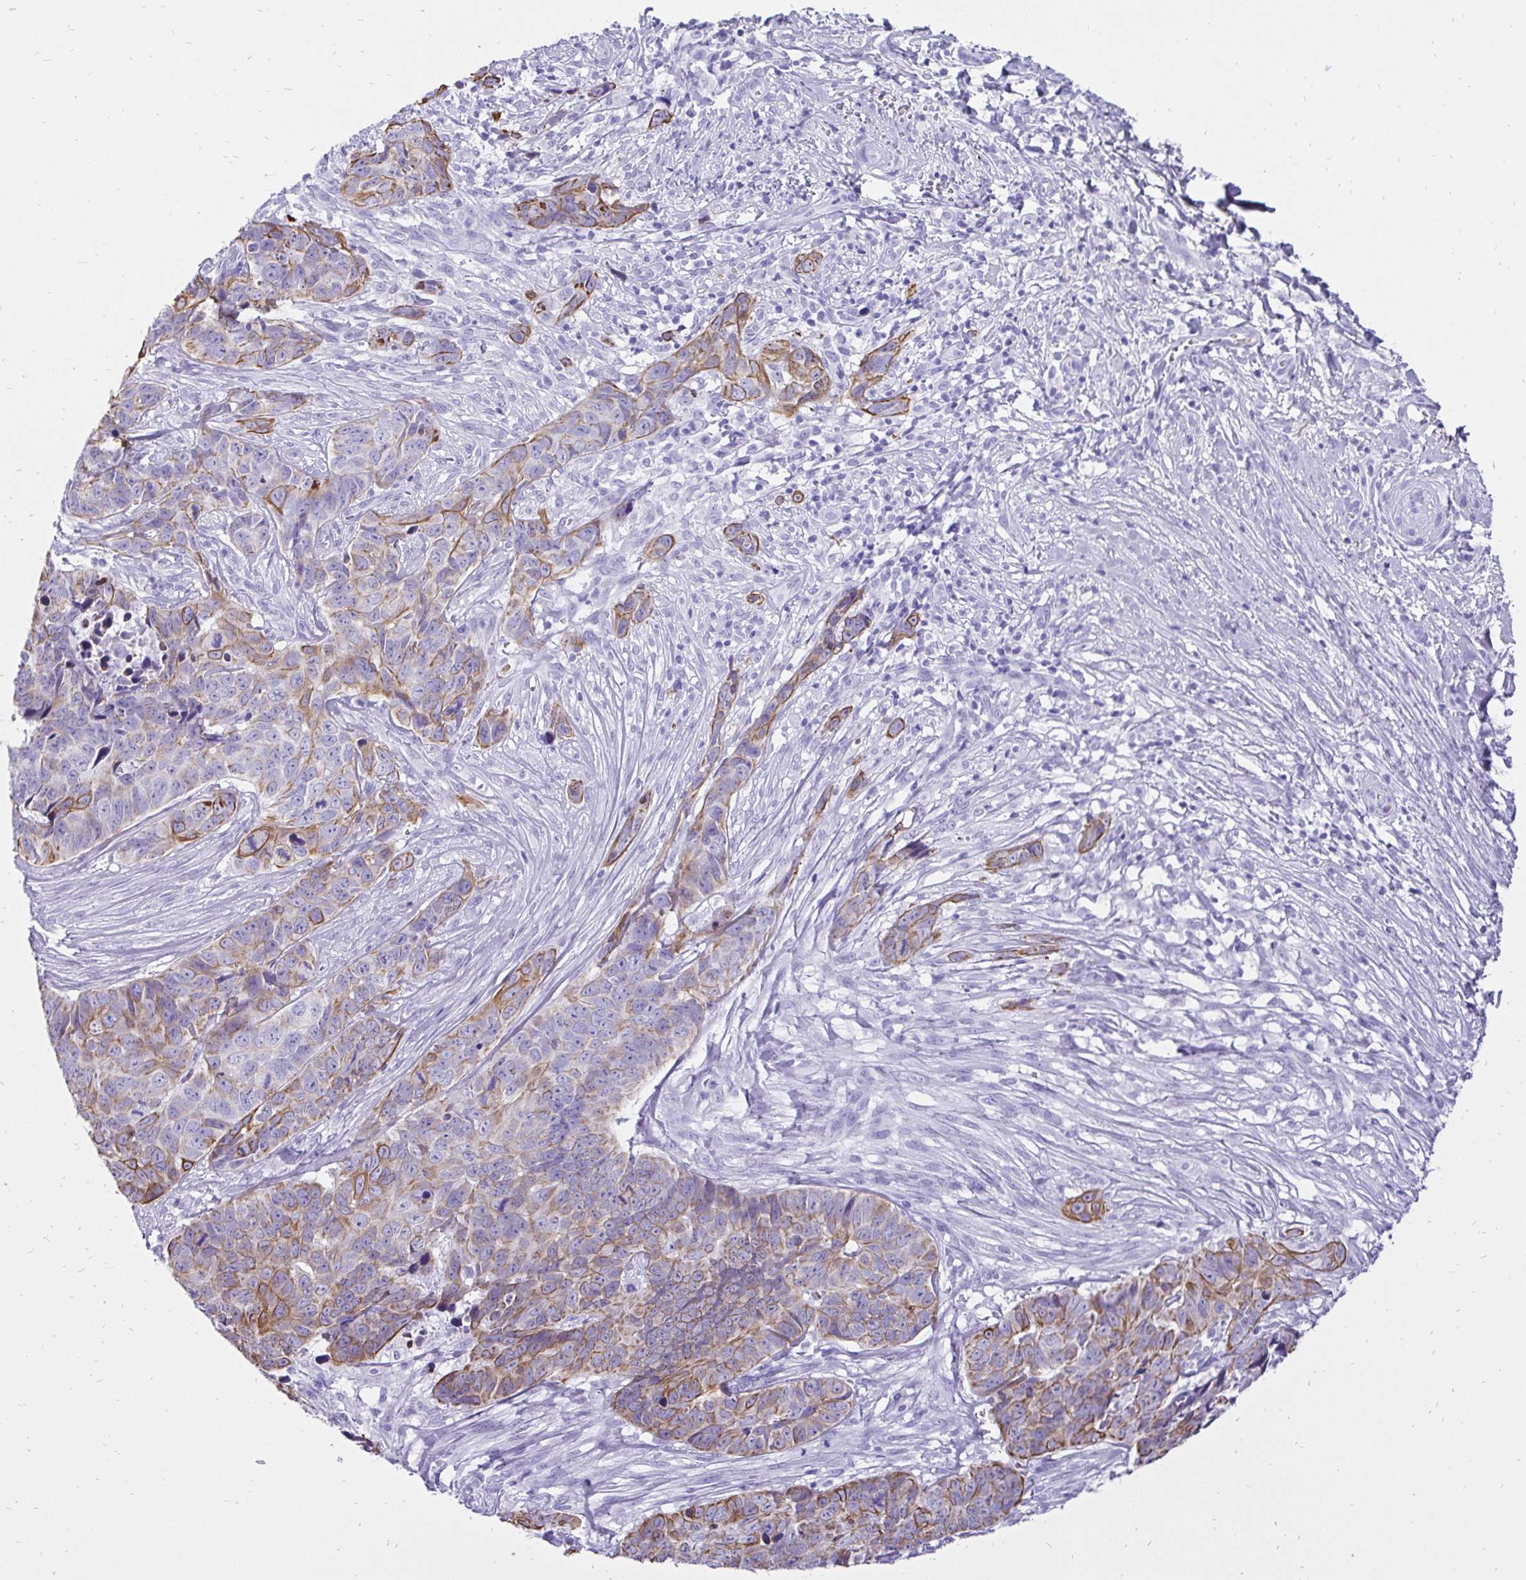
{"staining": {"intensity": "moderate", "quantity": "<25%", "location": "cytoplasmic/membranous"}, "tissue": "skin cancer", "cell_type": "Tumor cells", "image_type": "cancer", "snomed": [{"axis": "morphology", "description": "Basal cell carcinoma"}, {"axis": "topography", "description": "Skin"}], "caption": "DAB (3,3'-diaminobenzidine) immunohistochemical staining of human skin cancer demonstrates moderate cytoplasmic/membranous protein positivity in approximately <25% of tumor cells.", "gene": "KRT13", "patient": {"sex": "female", "age": 82}}